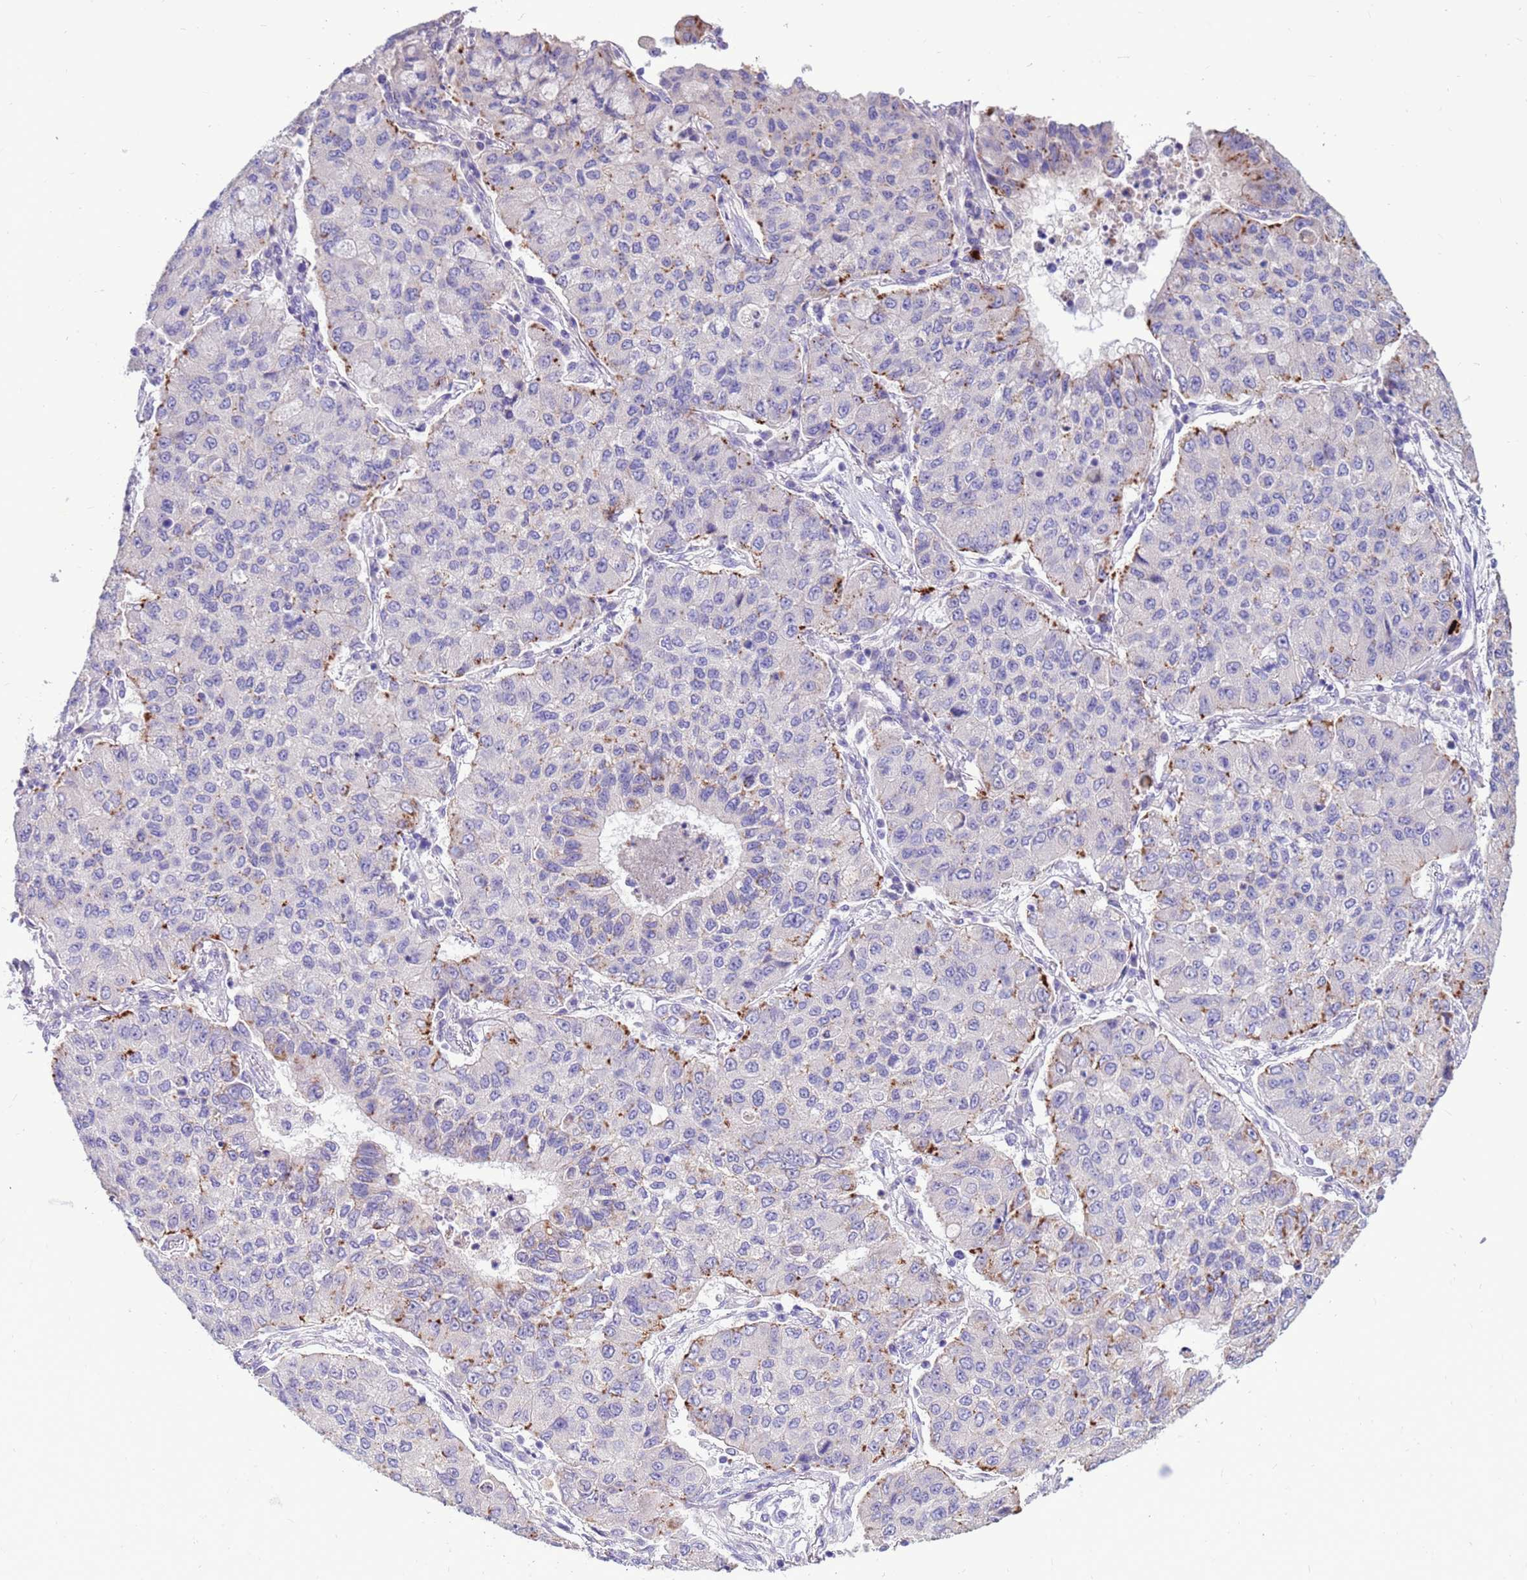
{"staining": {"intensity": "moderate", "quantity": "<25%", "location": "cytoplasmic/membranous"}, "tissue": "lung cancer", "cell_type": "Tumor cells", "image_type": "cancer", "snomed": [{"axis": "morphology", "description": "Squamous cell carcinoma, NOS"}, {"axis": "topography", "description": "Lung"}], "caption": "An image of human lung squamous cell carcinoma stained for a protein displays moderate cytoplasmic/membranous brown staining in tumor cells.", "gene": "PDE10A", "patient": {"sex": "male", "age": 74}}